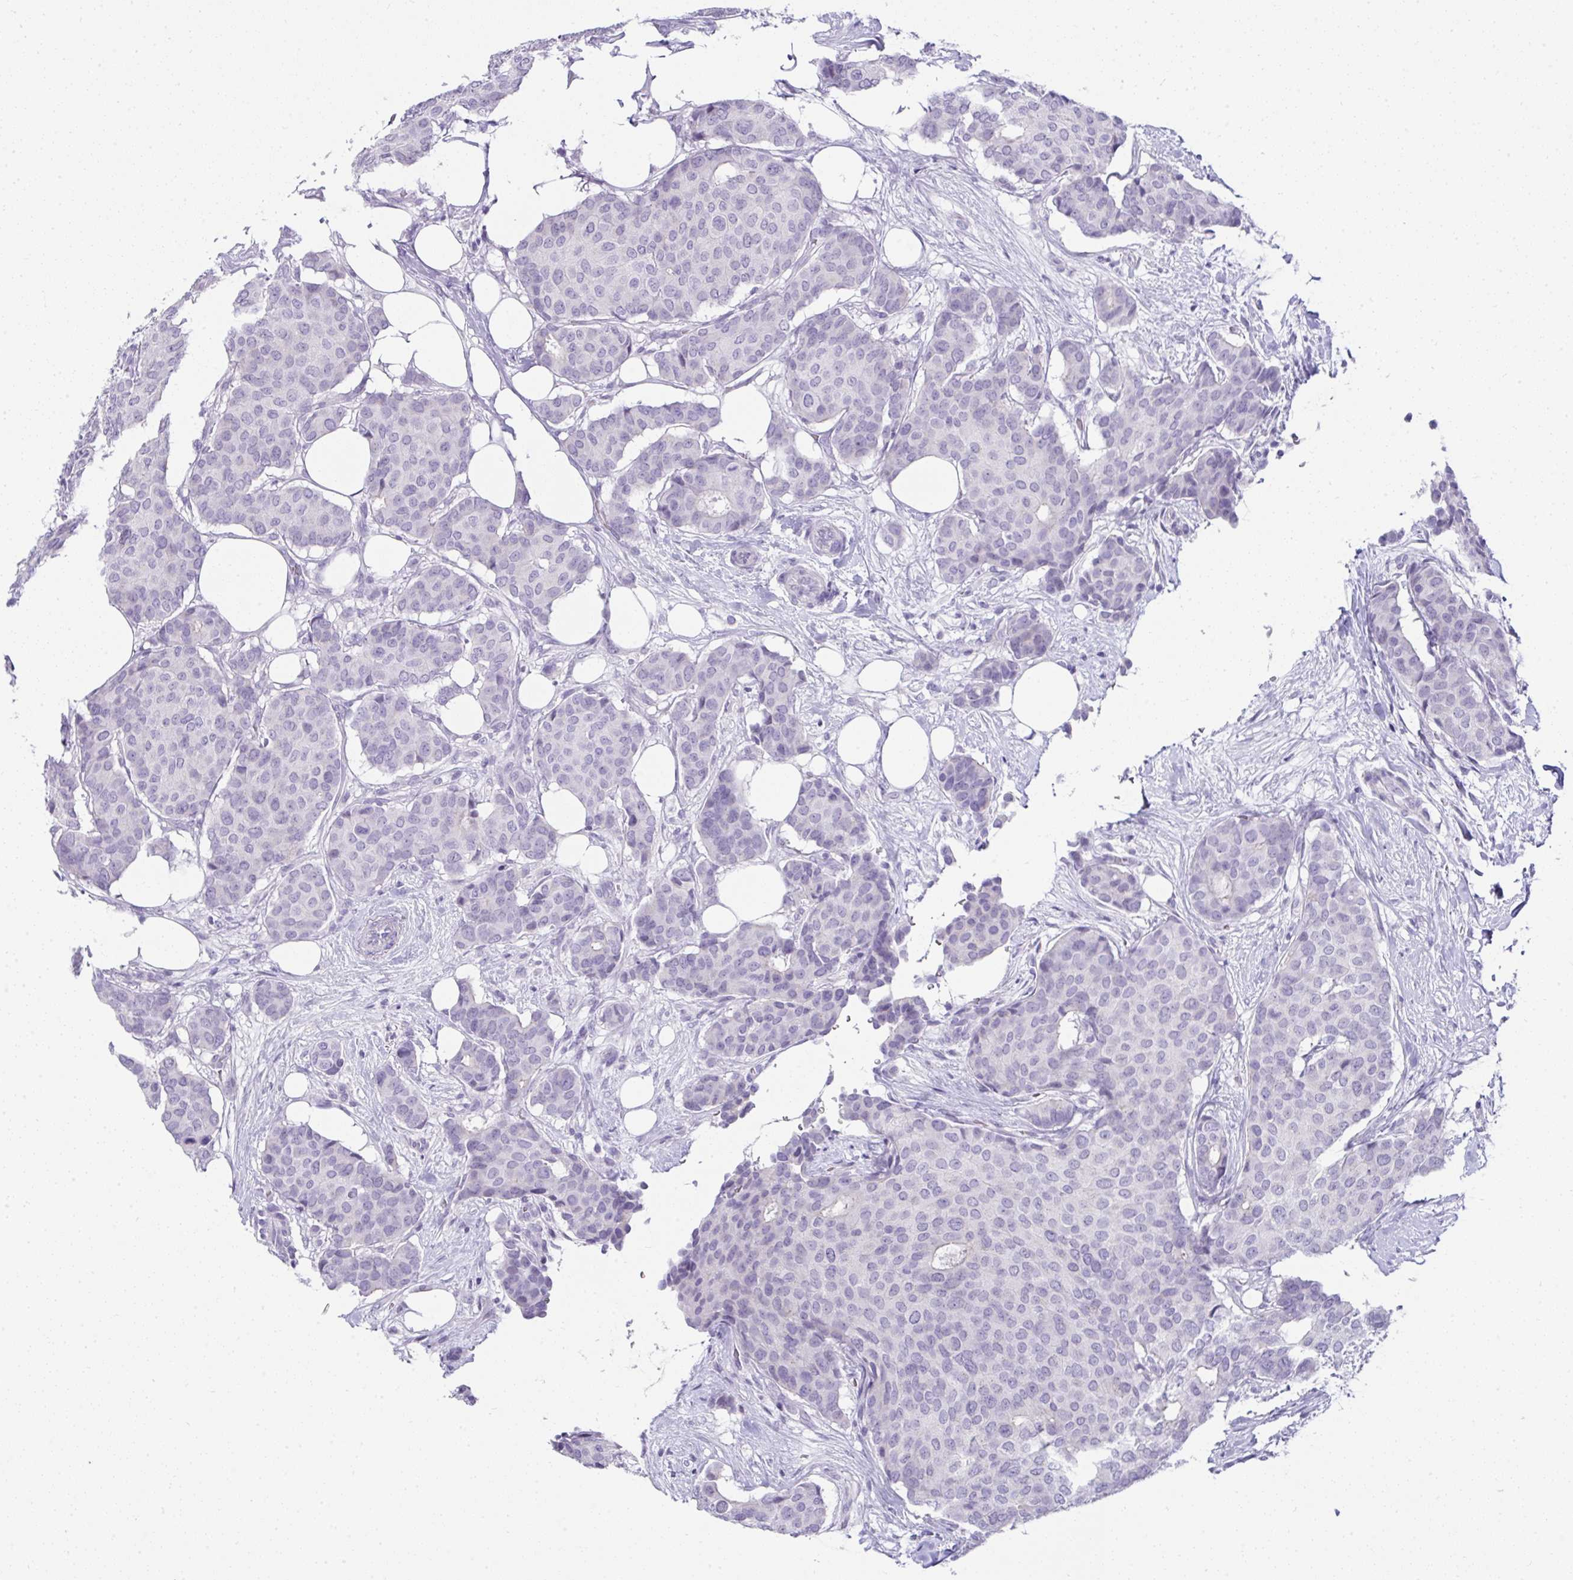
{"staining": {"intensity": "negative", "quantity": "none", "location": "none"}, "tissue": "breast cancer", "cell_type": "Tumor cells", "image_type": "cancer", "snomed": [{"axis": "morphology", "description": "Duct carcinoma"}, {"axis": "topography", "description": "Breast"}], "caption": "High power microscopy image of an IHC image of breast cancer (infiltrating ductal carcinoma), revealing no significant expression in tumor cells. (DAB immunohistochemistry (IHC) with hematoxylin counter stain).", "gene": "RNF183", "patient": {"sex": "female", "age": 75}}